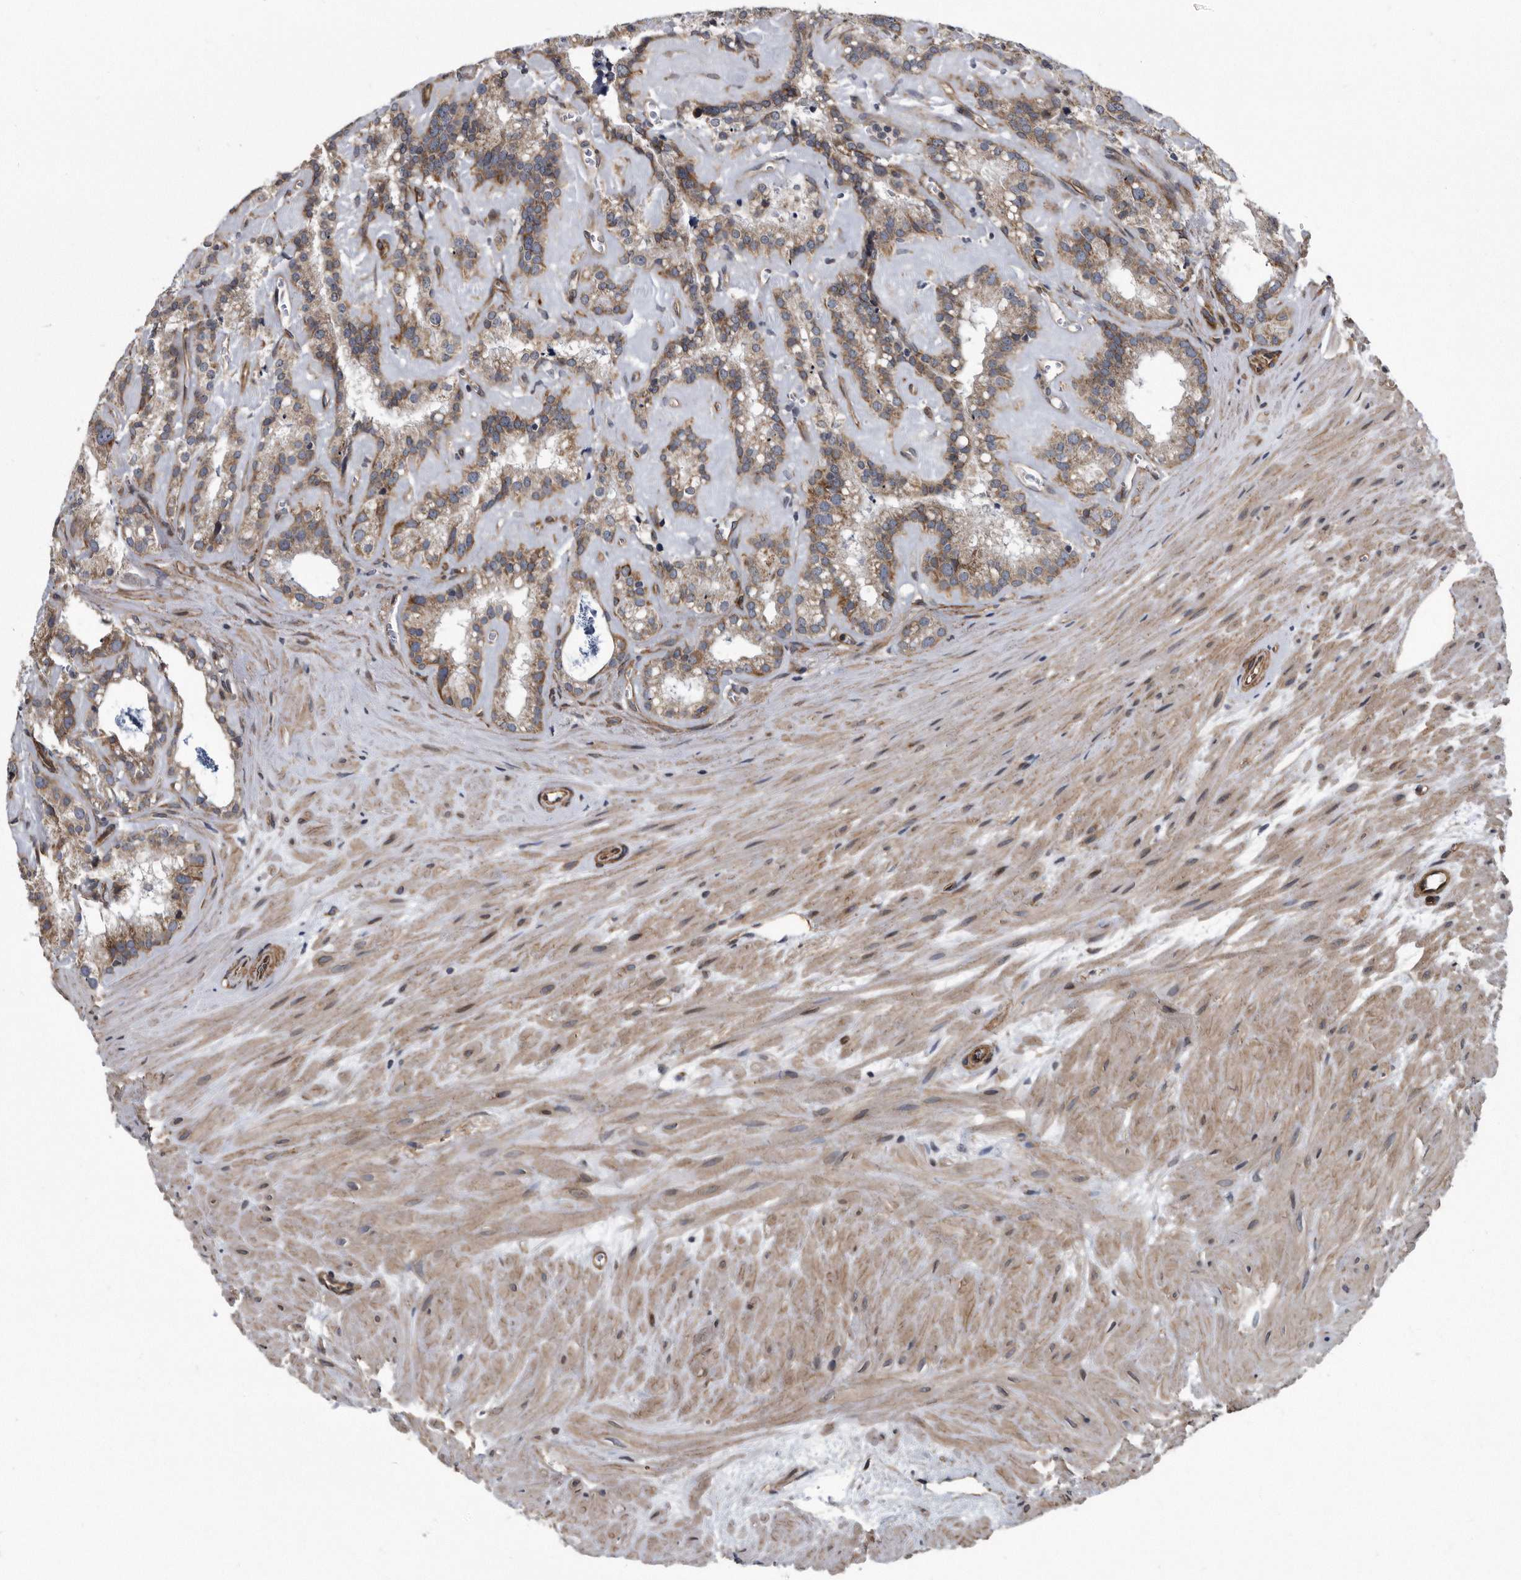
{"staining": {"intensity": "moderate", "quantity": ">75%", "location": "cytoplasmic/membranous"}, "tissue": "seminal vesicle", "cell_type": "Glandular cells", "image_type": "normal", "snomed": [{"axis": "morphology", "description": "Normal tissue, NOS"}, {"axis": "topography", "description": "Prostate"}, {"axis": "topography", "description": "Seminal veicle"}], "caption": "Brown immunohistochemical staining in normal human seminal vesicle demonstrates moderate cytoplasmic/membranous positivity in about >75% of glandular cells. Nuclei are stained in blue.", "gene": "ARMCX1", "patient": {"sex": "male", "age": 59}}